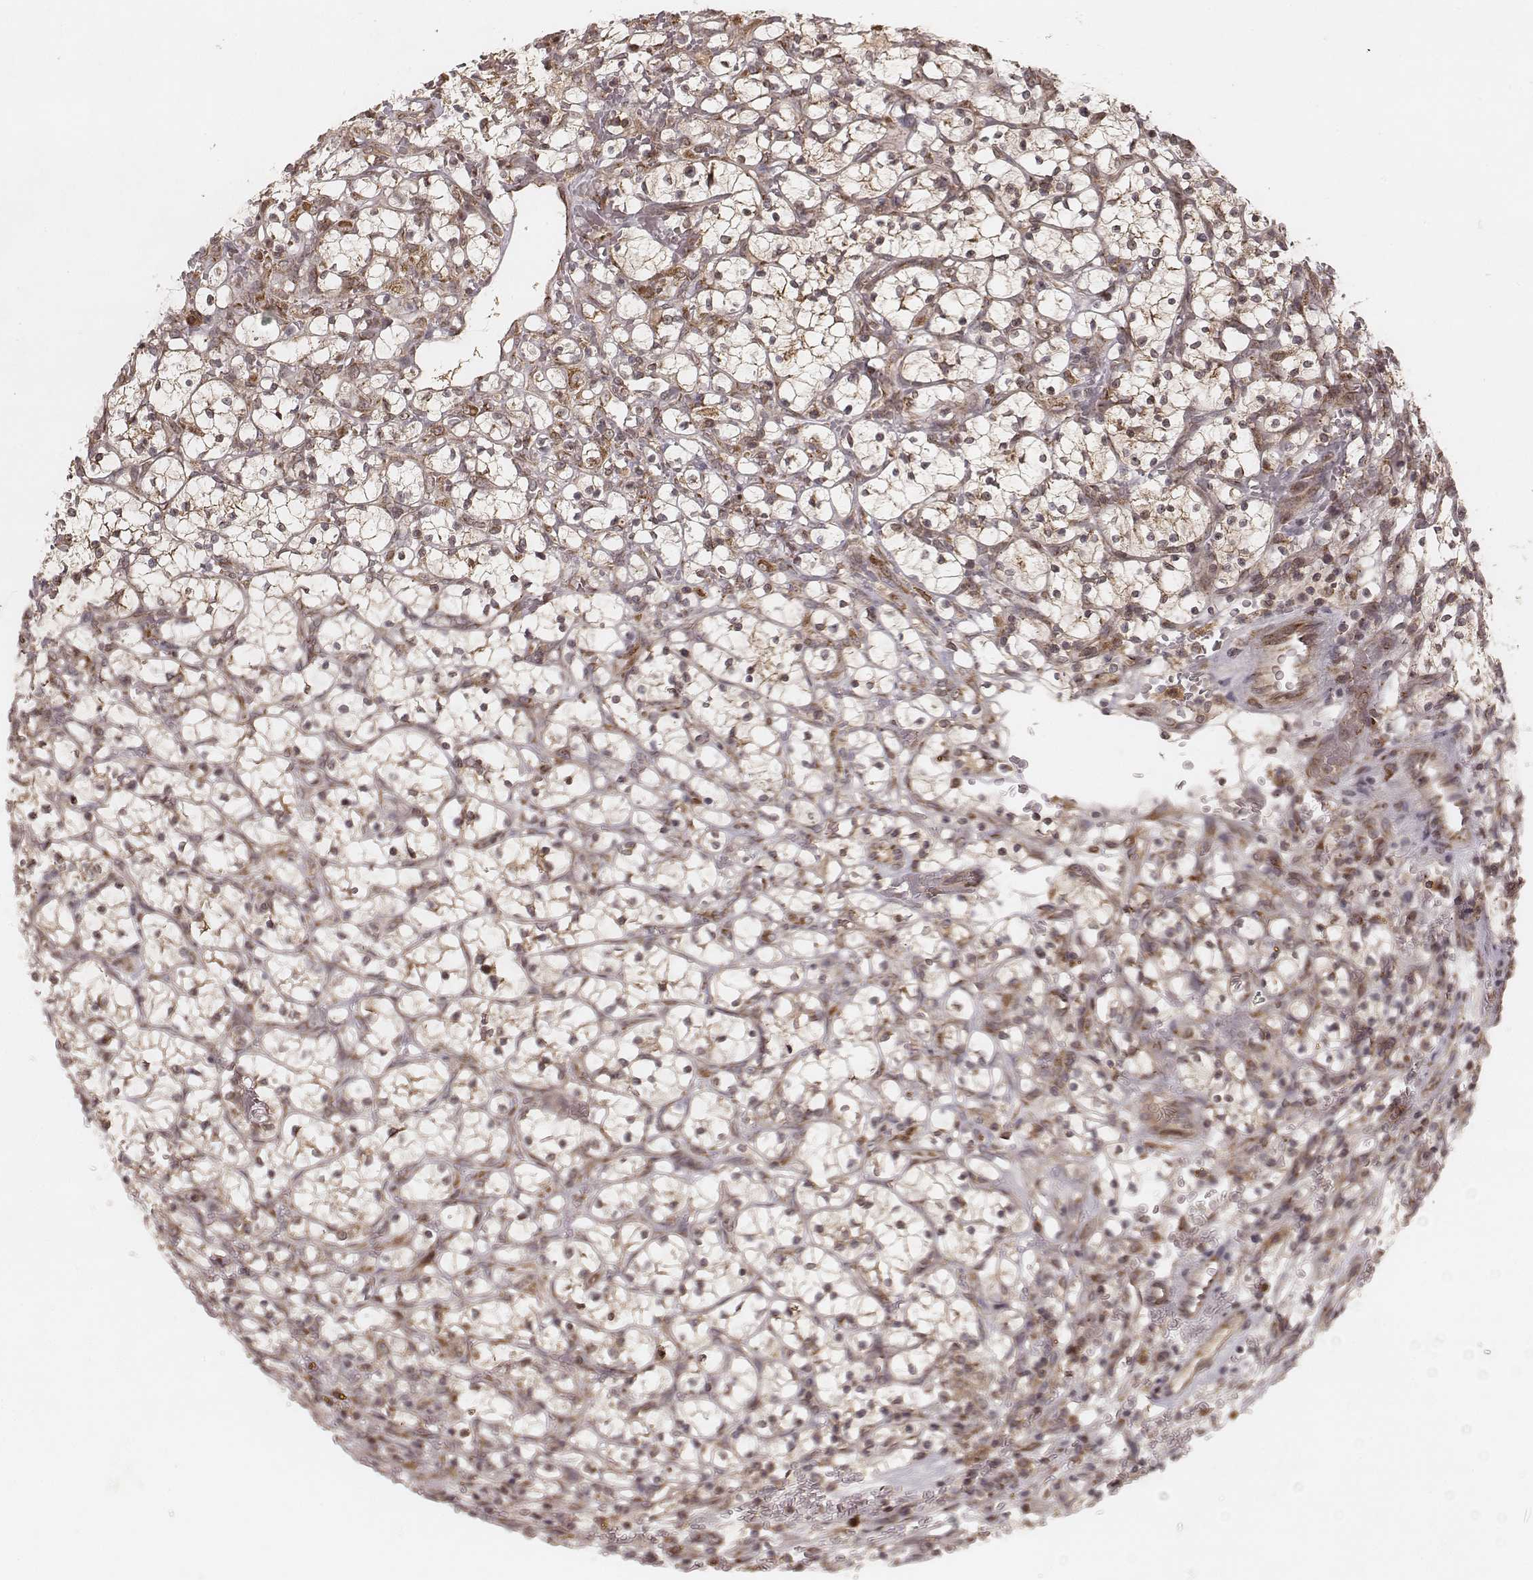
{"staining": {"intensity": "moderate", "quantity": ">75%", "location": "cytoplasmic/membranous"}, "tissue": "renal cancer", "cell_type": "Tumor cells", "image_type": "cancer", "snomed": [{"axis": "morphology", "description": "Adenocarcinoma, NOS"}, {"axis": "topography", "description": "Kidney"}], "caption": "Immunohistochemical staining of adenocarcinoma (renal) displays moderate cytoplasmic/membranous protein staining in about >75% of tumor cells. Using DAB (brown) and hematoxylin (blue) stains, captured at high magnification using brightfield microscopy.", "gene": "MYO19", "patient": {"sex": "female", "age": 64}}